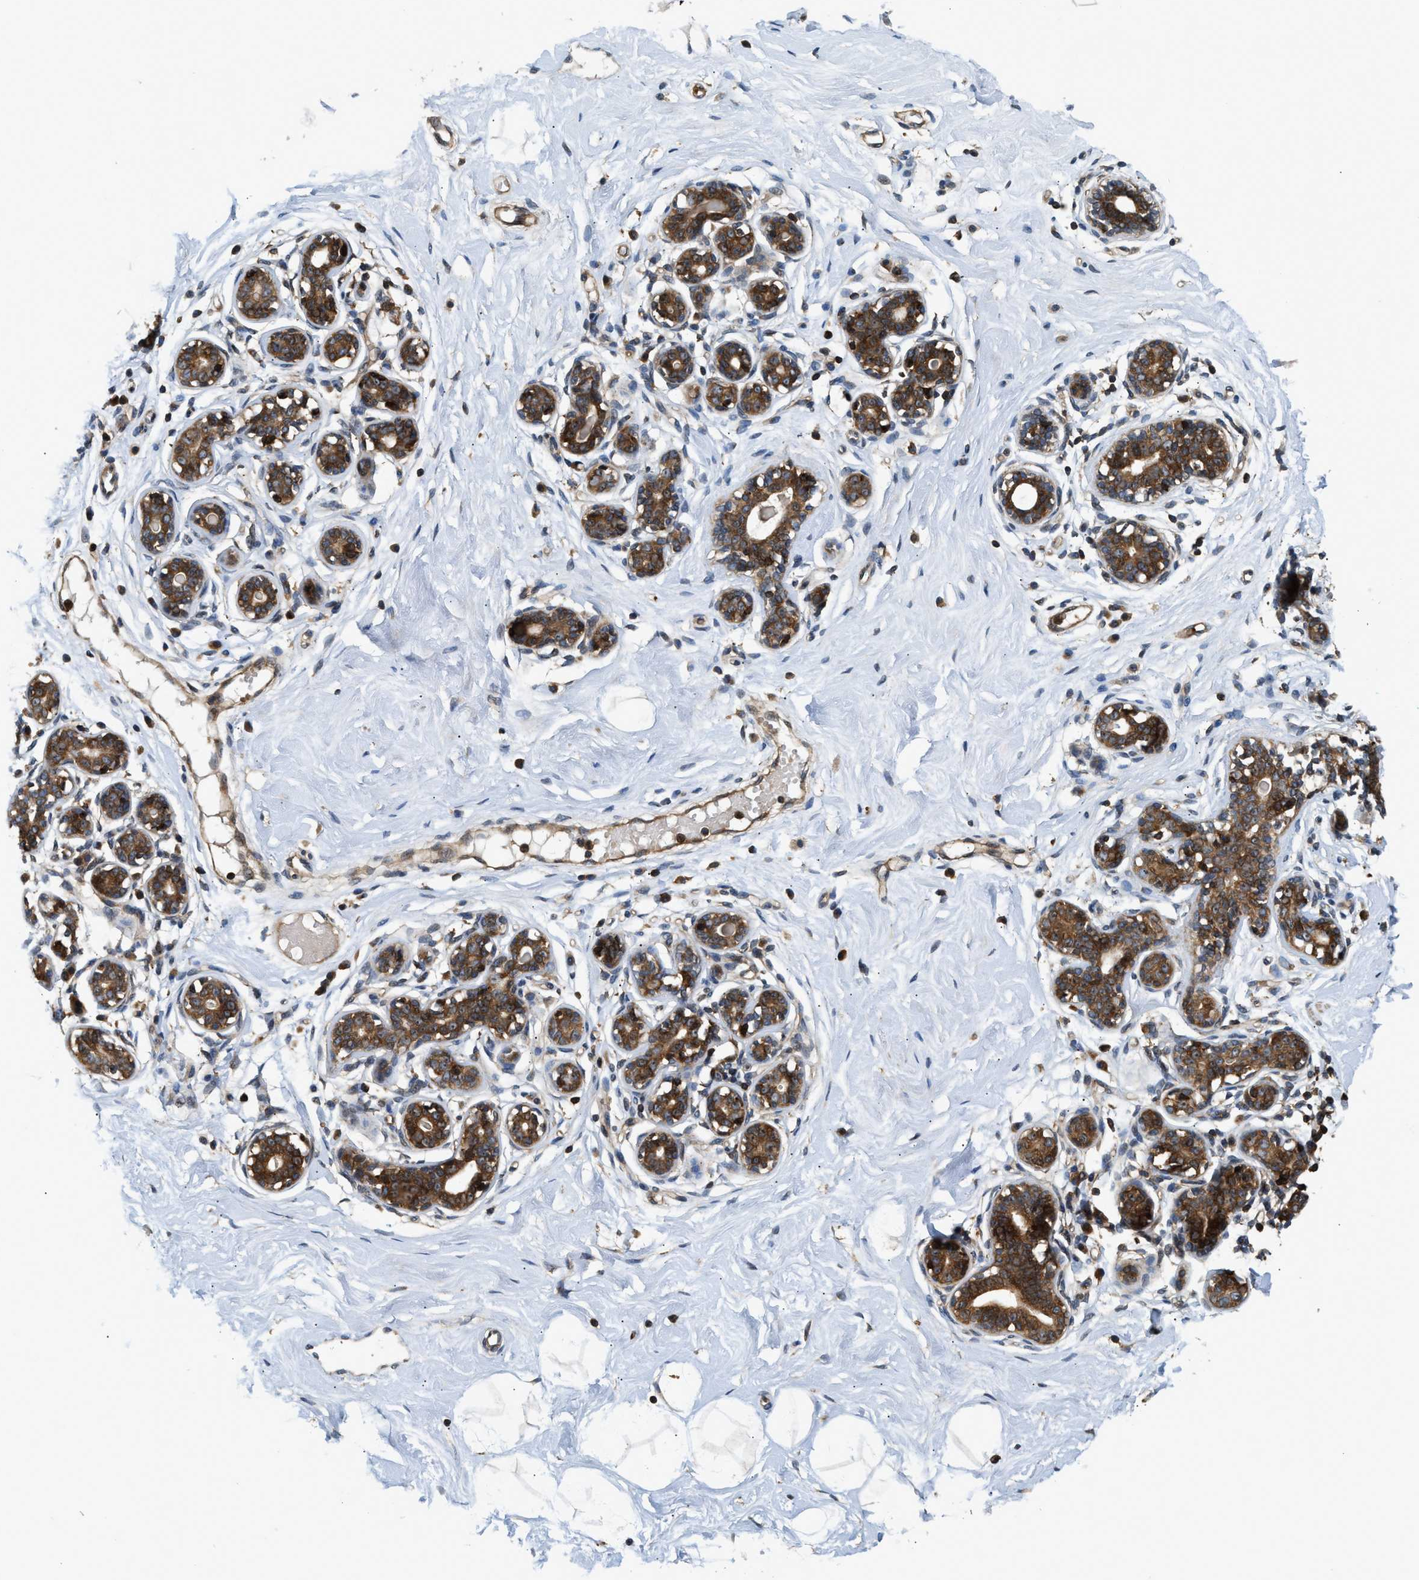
{"staining": {"intensity": "moderate", "quantity": ">75%", "location": "cytoplasmic/membranous"}, "tissue": "breast", "cell_type": "Adipocytes", "image_type": "normal", "snomed": [{"axis": "morphology", "description": "Normal tissue, NOS"}, {"axis": "topography", "description": "Breast"}], "caption": "DAB immunohistochemical staining of benign human breast exhibits moderate cytoplasmic/membranous protein expression in about >75% of adipocytes. Nuclei are stained in blue.", "gene": "SNX5", "patient": {"sex": "female", "age": 23}}